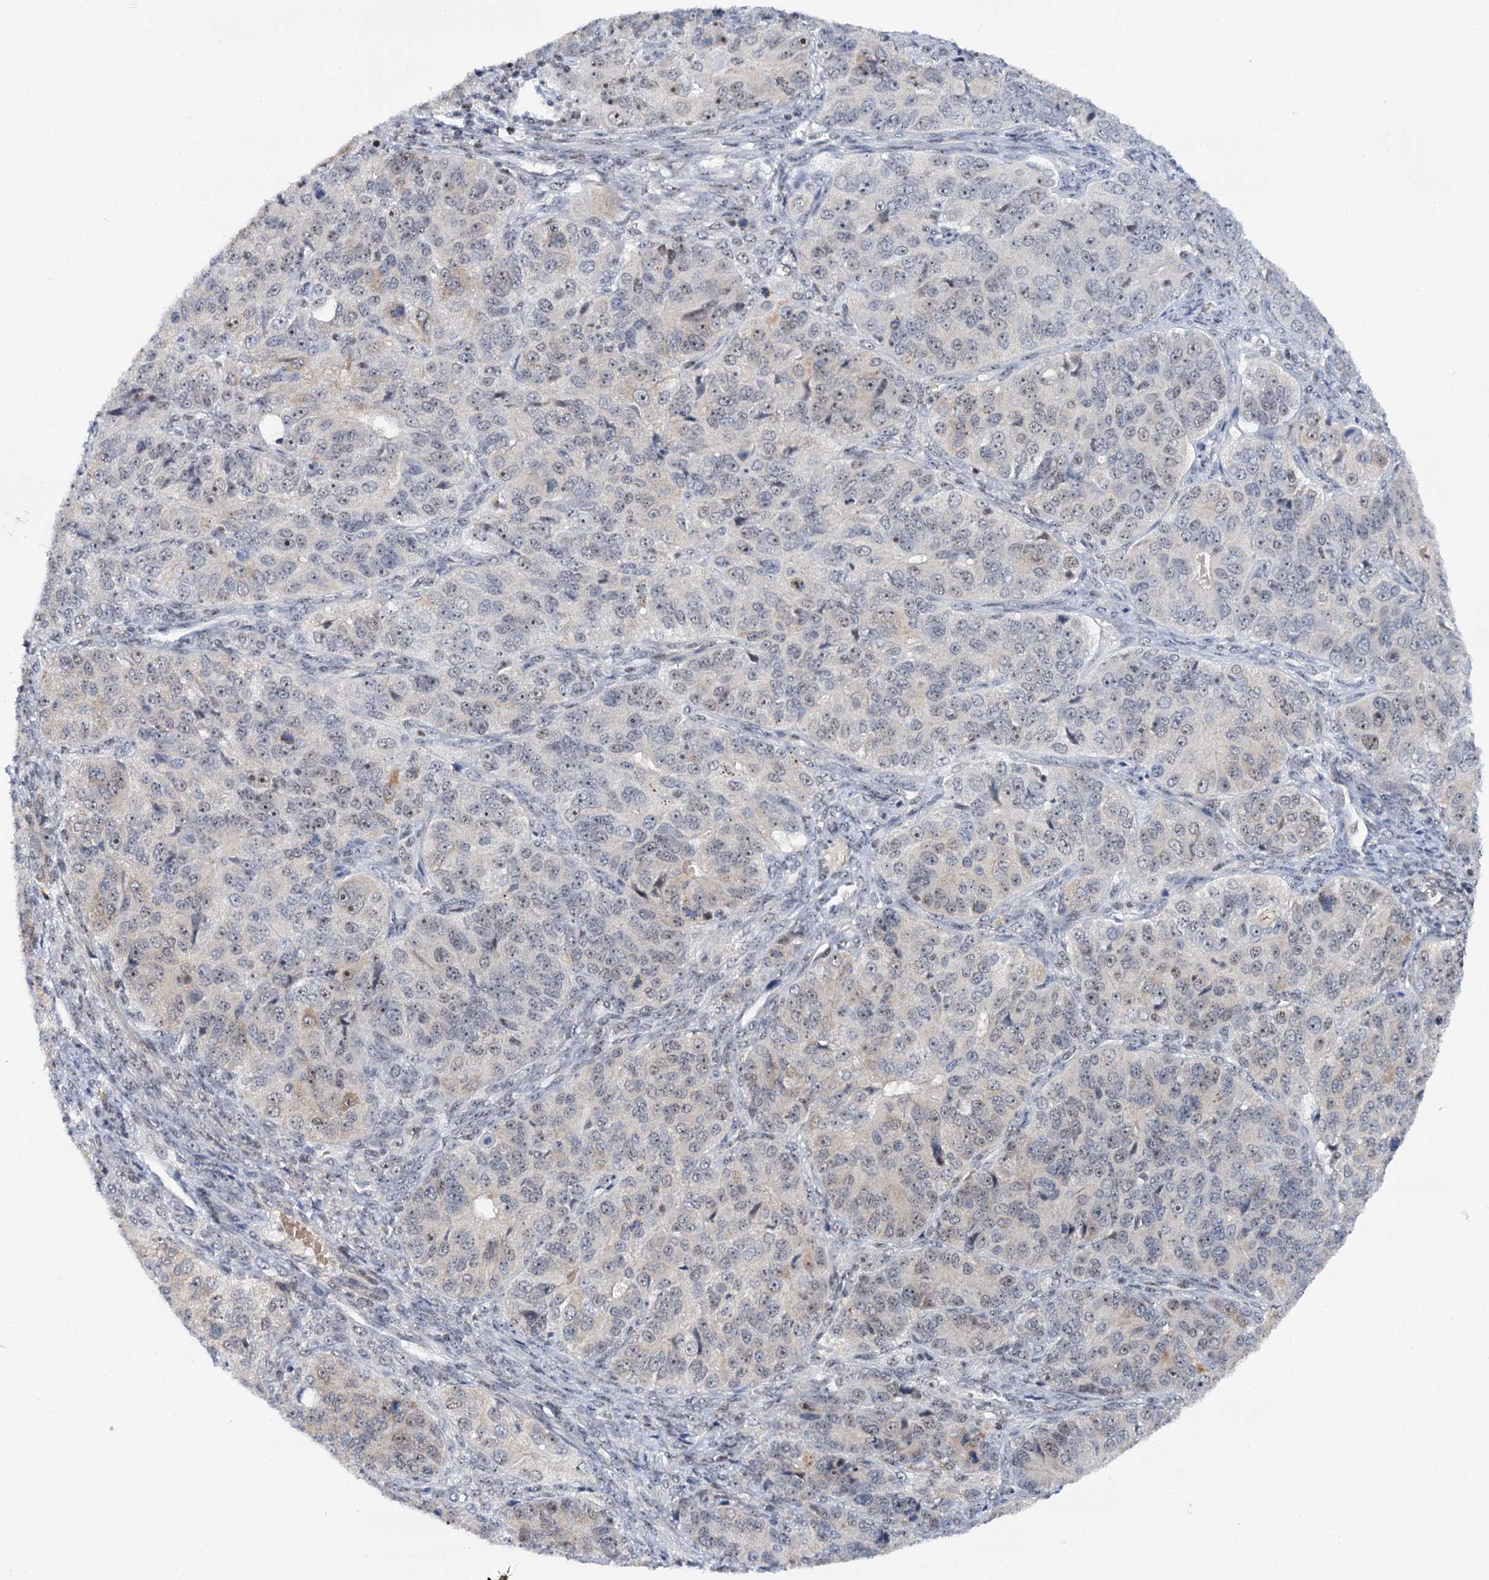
{"staining": {"intensity": "weak", "quantity": "<25%", "location": "nuclear"}, "tissue": "ovarian cancer", "cell_type": "Tumor cells", "image_type": "cancer", "snomed": [{"axis": "morphology", "description": "Carcinoma, endometroid"}, {"axis": "topography", "description": "Ovary"}], "caption": "This micrograph is of ovarian endometroid carcinoma stained with IHC to label a protein in brown with the nuclei are counter-stained blue. There is no staining in tumor cells.", "gene": "BUD13", "patient": {"sex": "female", "age": 51}}